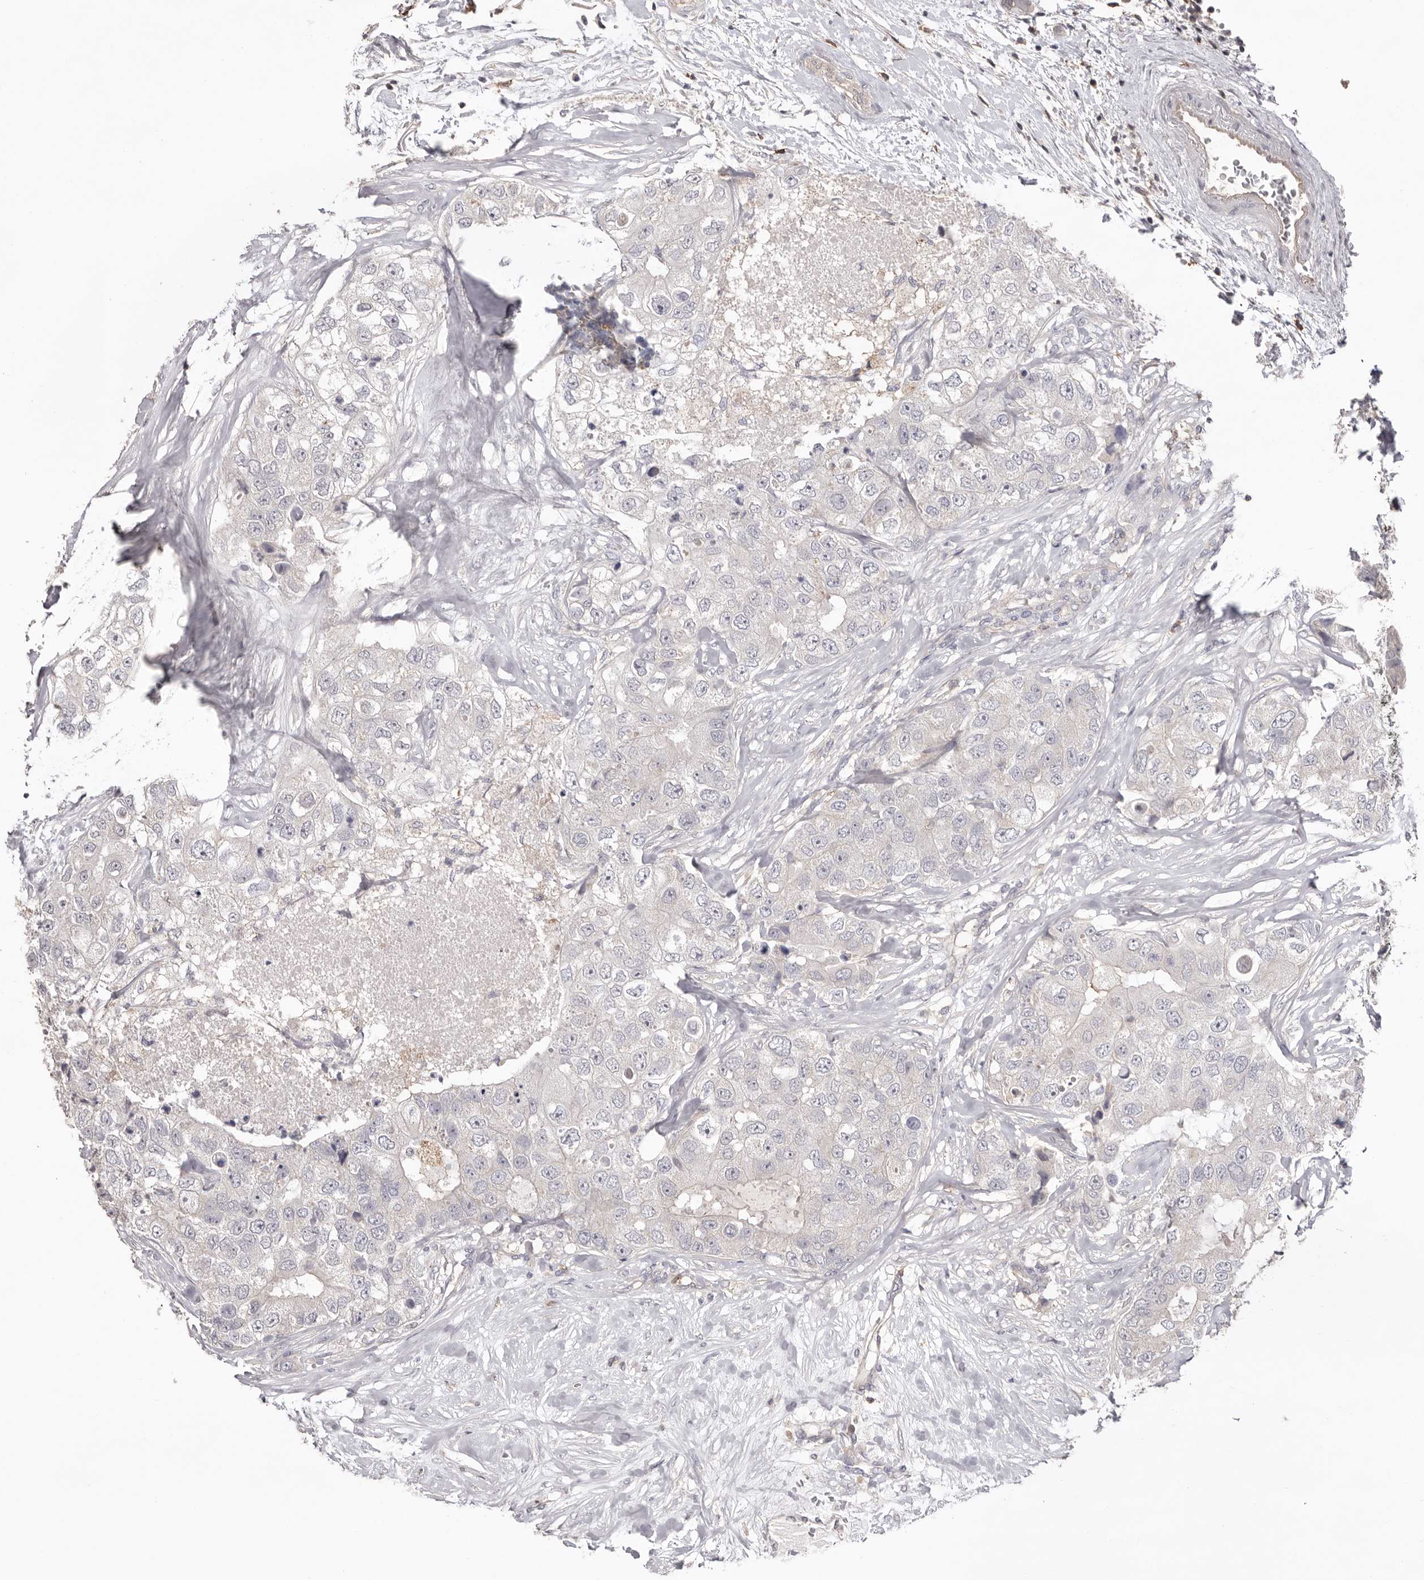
{"staining": {"intensity": "negative", "quantity": "none", "location": "none"}, "tissue": "breast cancer", "cell_type": "Tumor cells", "image_type": "cancer", "snomed": [{"axis": "morphology", "description": "Duct carcinoma"}, {"axis": "topography", "description": "Breast"}], "caption": "DAB (3,3'-diaminobenzidine) immunohistochemical staining of human breast cancer (invasive ductal carcinoma) demonstrates no significant positivity in tumor cells.", "gene": "MMACHC", "patient": {"sex": "female", "age": 62}}